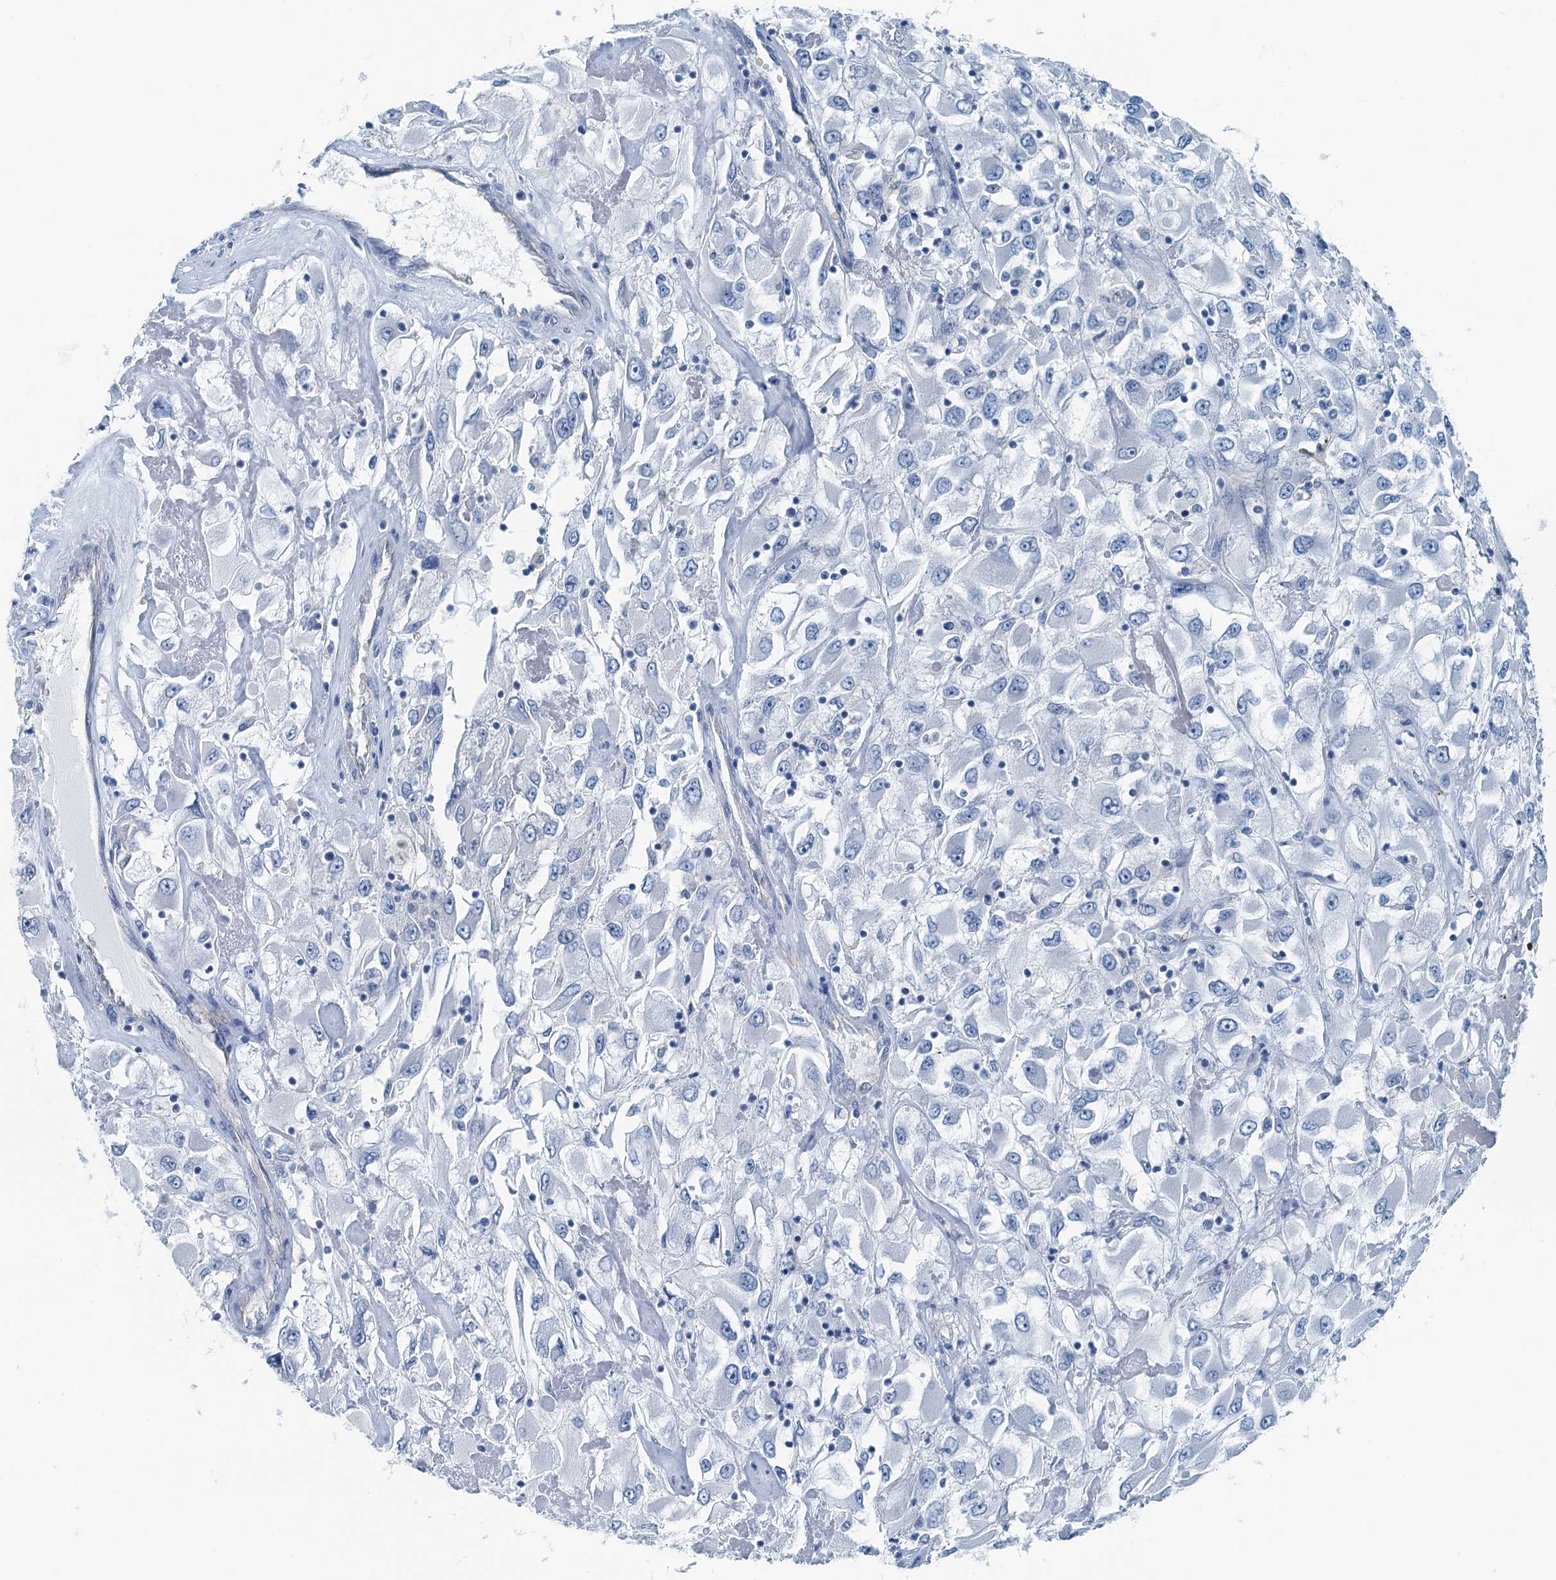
{"staining": {"intensity": "negative", "quantity": "none", "location": "none"}, "tissue": "renal cancer", "cell_type": "Tumor cells", "image_type": "cancer", "snomed": [{"axis": "morphology", "description": "Adenocarcinoma, NOS"}, {"axis": "topography", "description": "Kidney"}], "caption": "A high-resolution photomicrograph shows immunohistochemistry staining of renal cancer (adenocarcinoma), which exhibits no significant expression in tumor cells.", "gene": "GFOD2", "patient": {"sex": "female", "age": 52}}